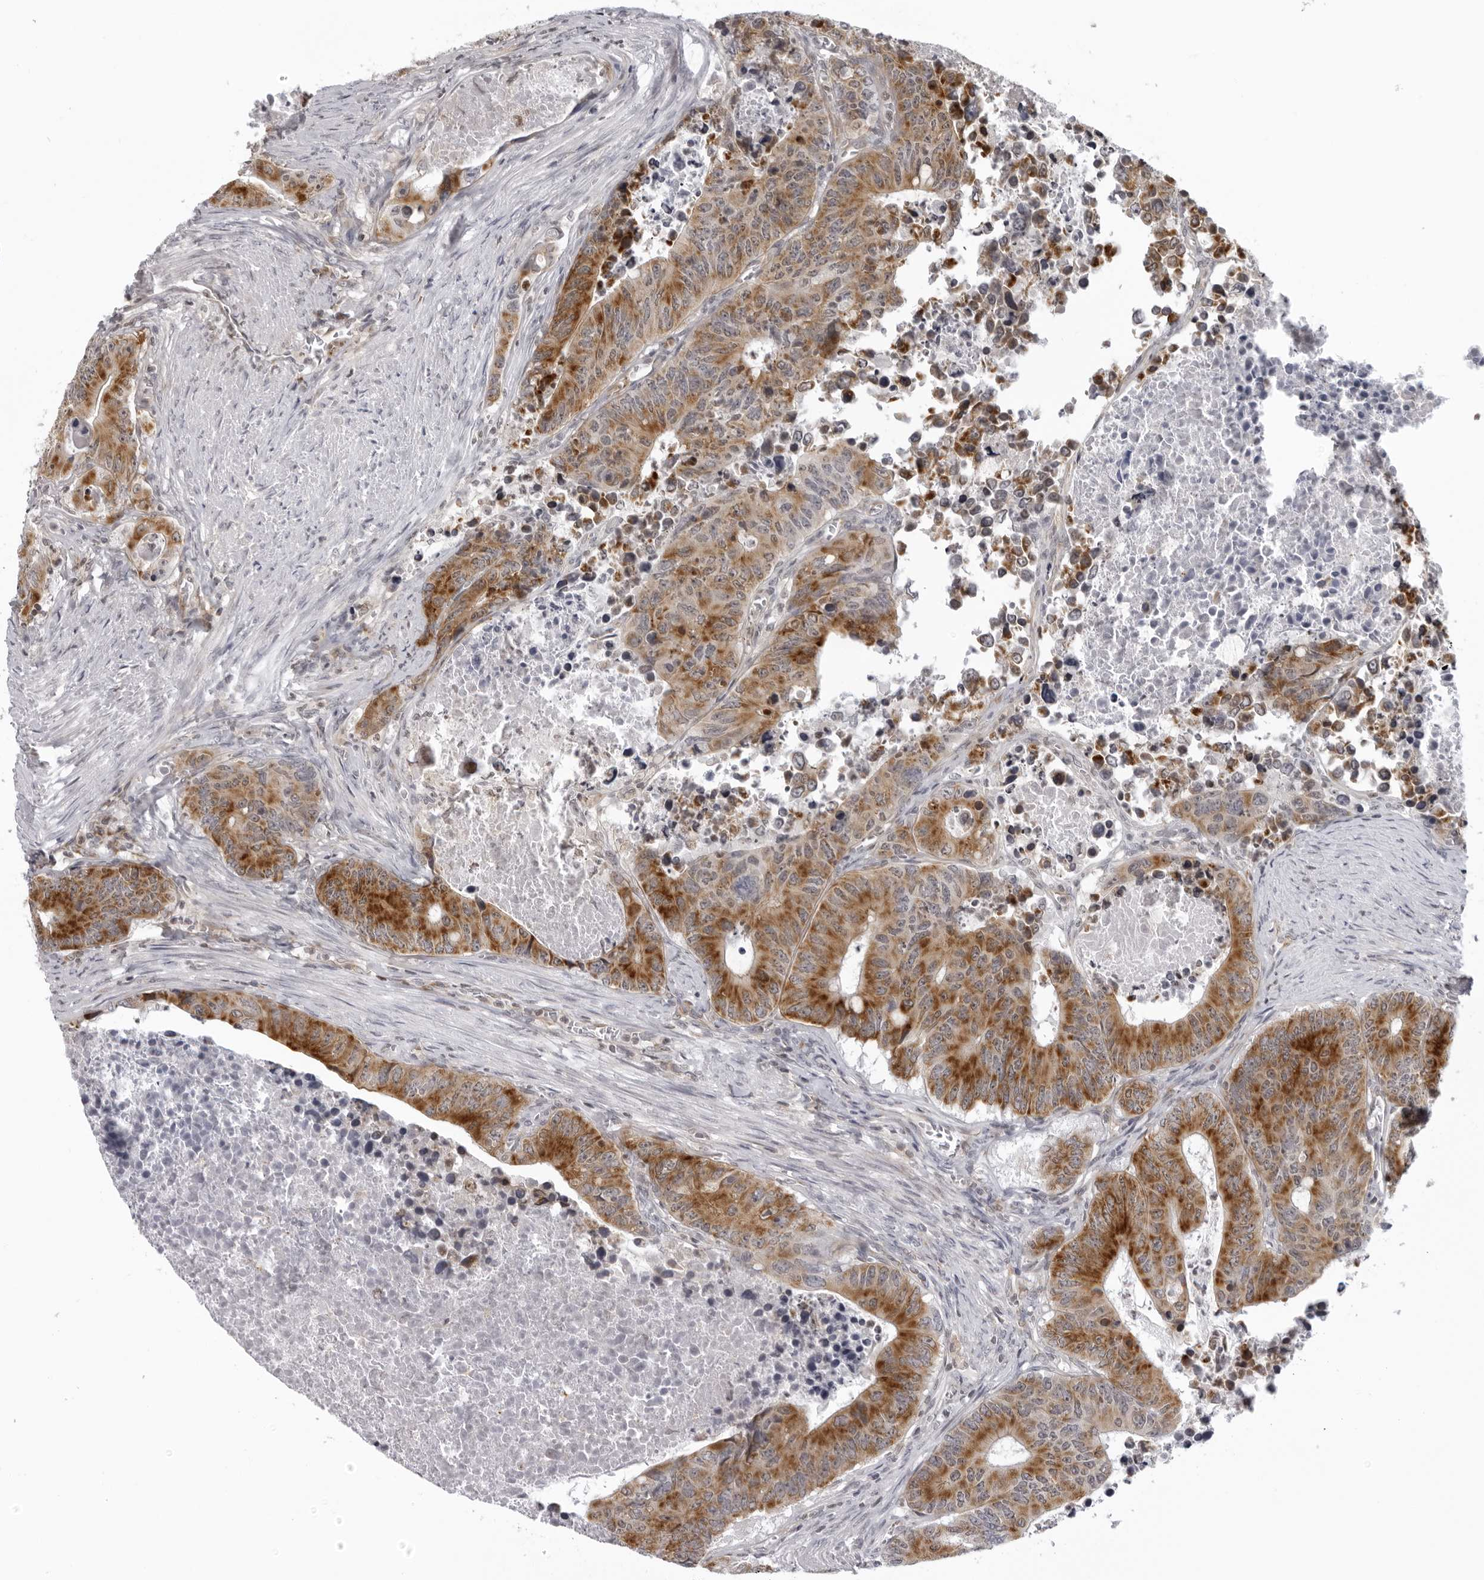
{"staining": {"intensity": "strong", "quantity": ">75%", "location": "cytoplasmic/membranous"}, "tissue": "colorectal cancer", "cell_type": "Tumor cells", "image_type": "cancer", "snomed": [{"axis": "morphology", "description": "Adenocarcinoma, NOS"}, {"axis": "topography", "description": "Colon"}], "caption": "Protein staining reveals strong cytoplasmic/membranous staining in approximately >75% of tumor cells in colorectal cancer (adenocarcinoma). (IHC, brightfield microscopy, high magnification).", "gene": "MRPS15", "patient": {"sex": "male", "age": 87}}